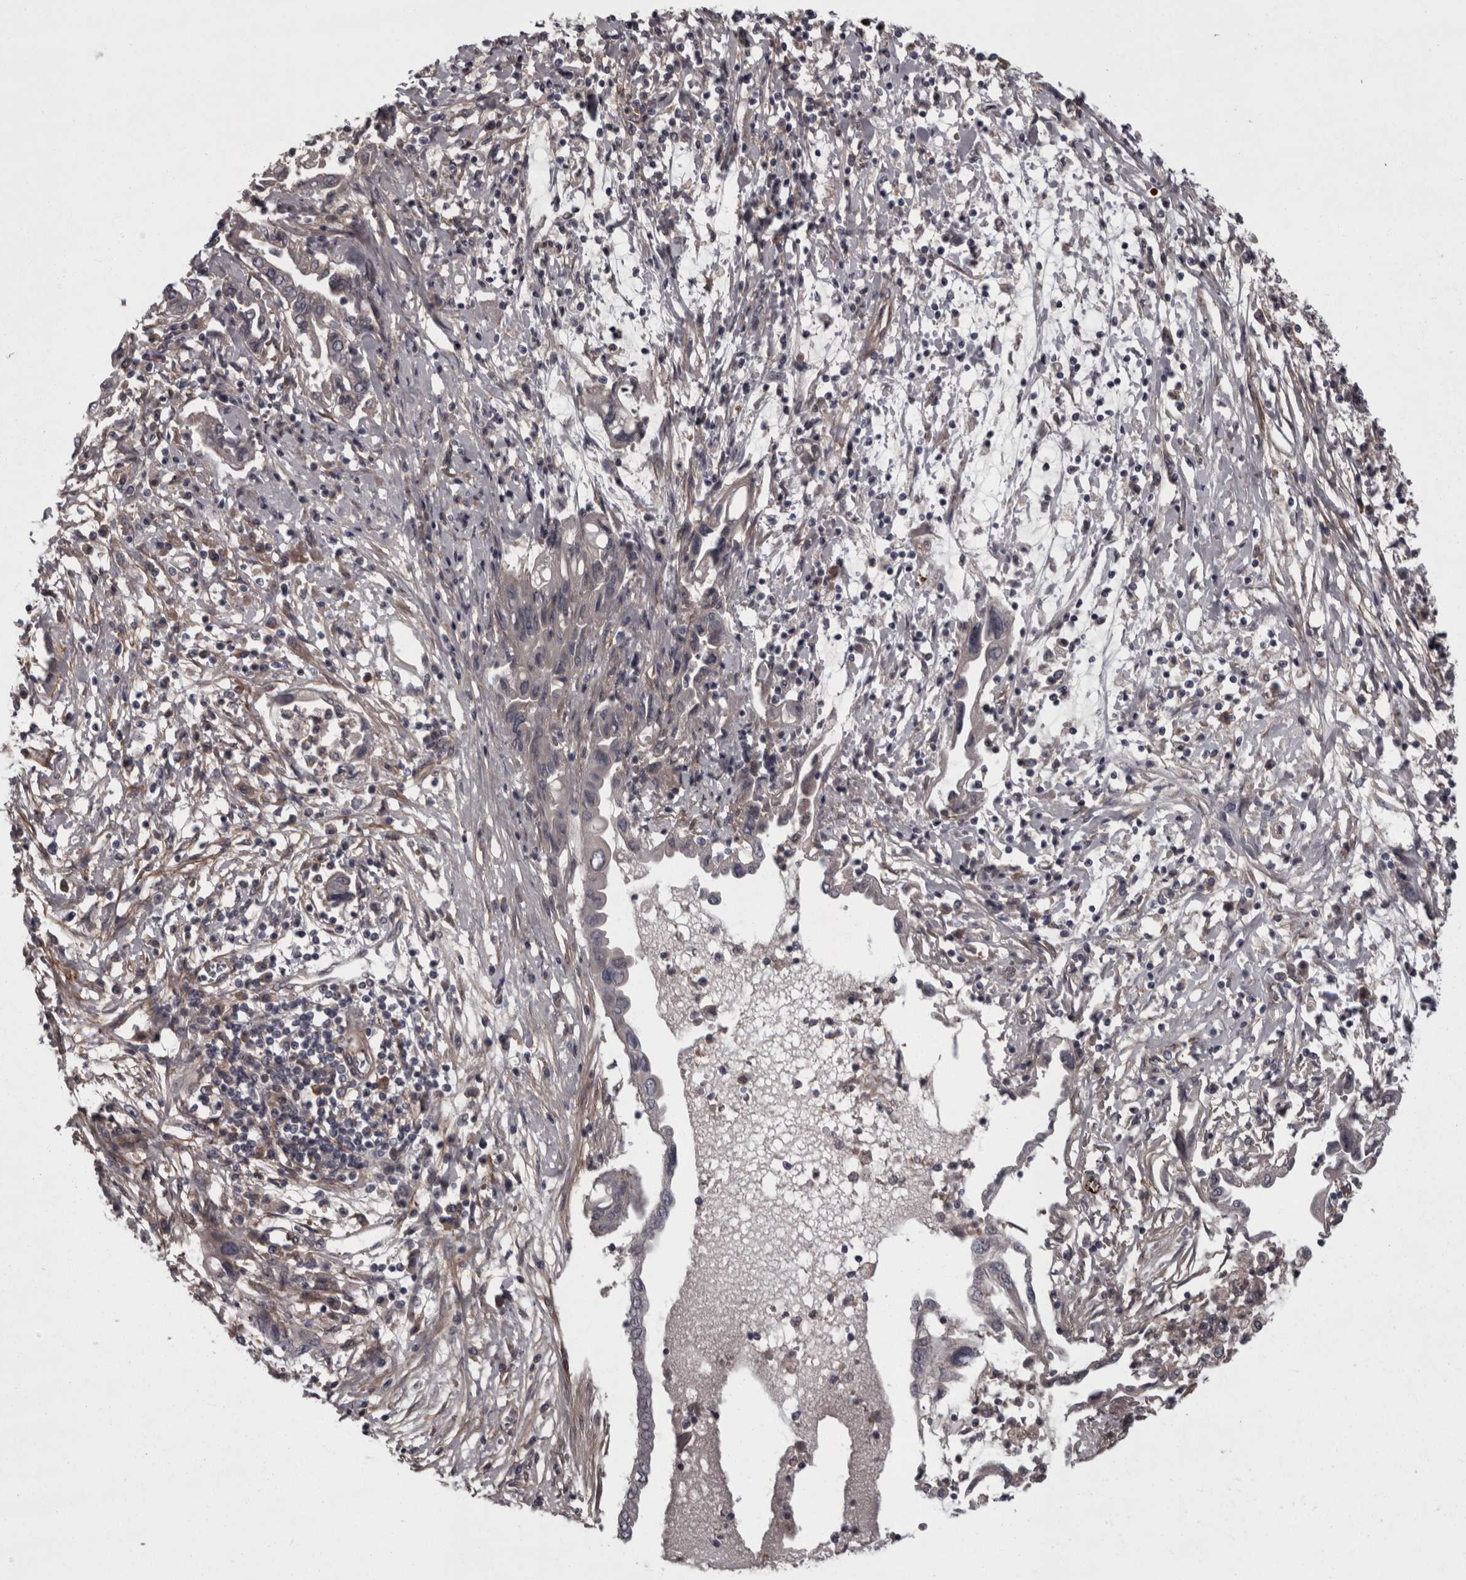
{"staining": {"intensity": "negative", "quantity": "none", "location": "none"}, "tissue": "pancreatic cancer", "cell_type": "Tumor cells", "image_type": "cancer", "snomed": [{"axis": "morphology", "description": "Adenocarcinoma, NOS"}, {"axis": "topography", "description": "Pancreas"}], "caption": "High power microscopy image of an immunohistochemistry histopathology image of adenocarcinoma (pancreatic), revealing no significant staining in tumor cells.", "gene": "RSU1", "patient": {"sex": "female", "age": 57}}